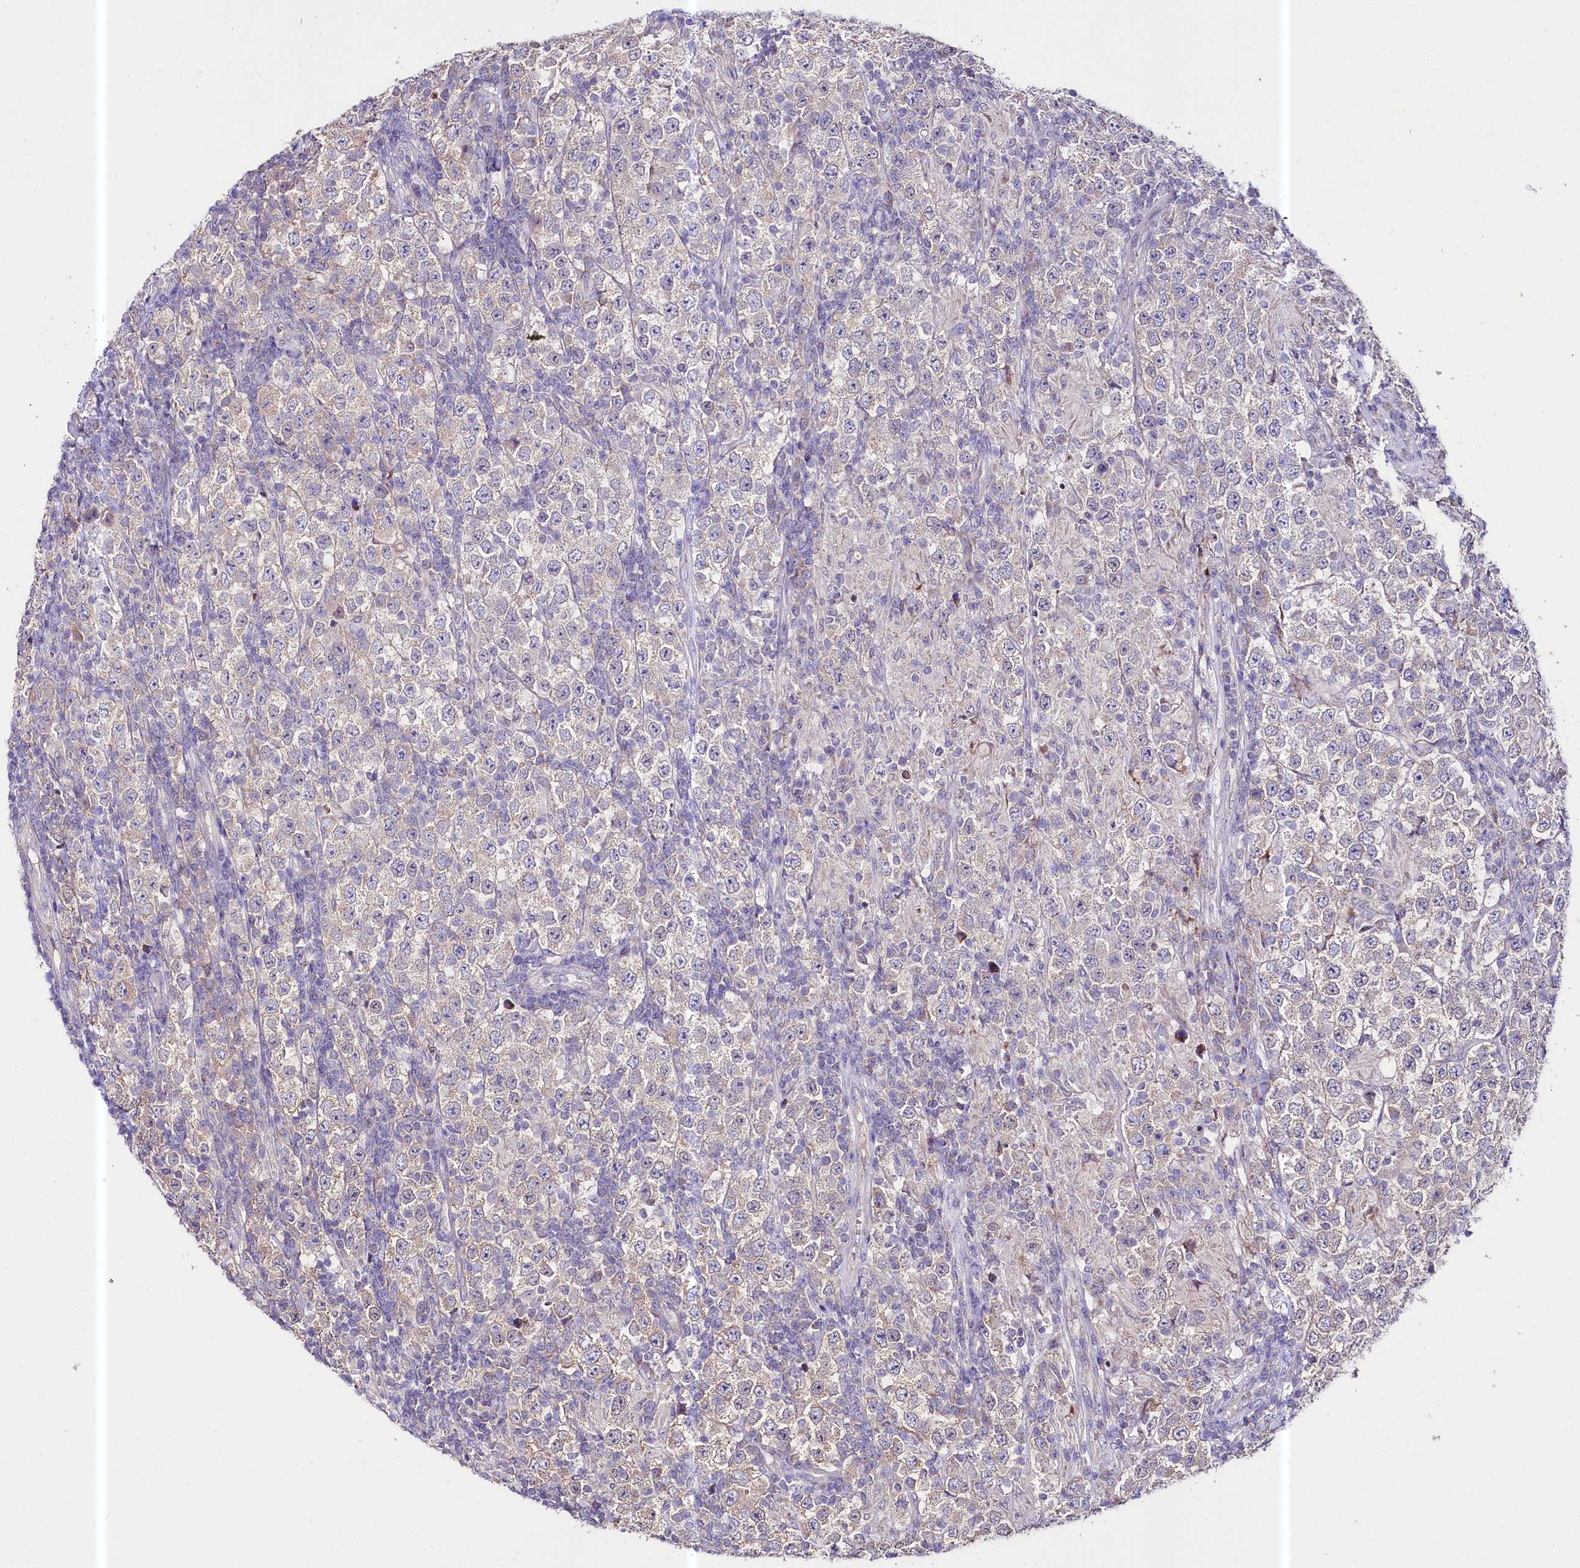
{"staining": {"intensity": "negative", "quantity": "none", "location": "none"}, "tissue": "testis cancer", "cell_type": "Tumor cells", "image_type": "cancer", "snomed": [{"axis": "morphology", "description": "Normal tissue, NOS"}, {"axis": "morphology", "description": "Urothelial carcinoma, High grade"}, {"axis": "morphology", "description": "Seminoma, NOS"}, {"axis": "morphology", "description": "Carcinoma, Embryonal, NOS"}, {"axis": "topography", "description": "Urinary bladder"}, {"axis": "topography", "description": "Testis"}], "caption": "High power microscopy photomicrograph of an IHC histopathology image of seminoma (testis), revealing no significant staining in tumor cells.", "gene": "CEP295", "patient": {"sex": "male", "age": 41}}